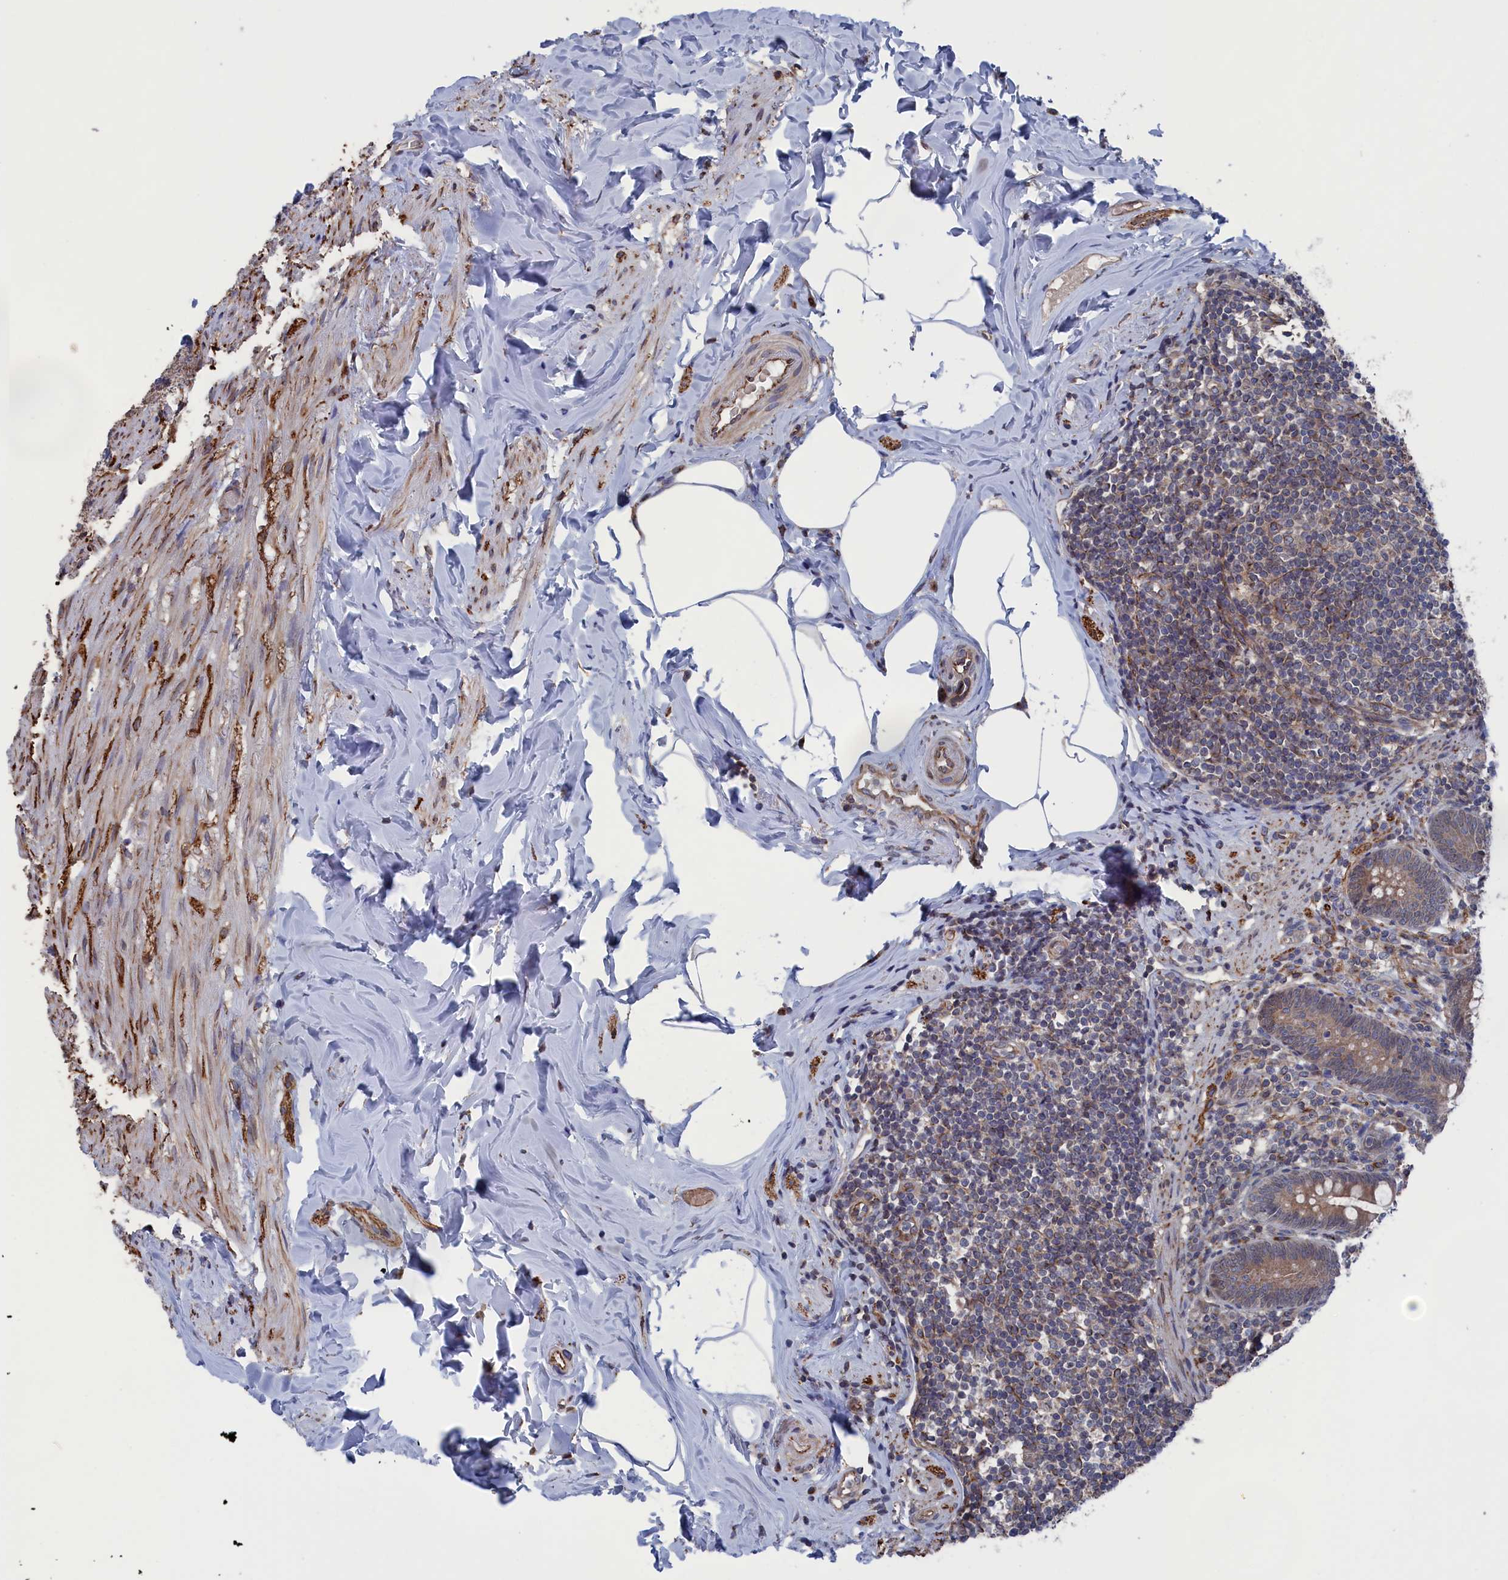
{"staining": {"intensity": "moderate", "quantity": "25%-75%", "location": "cytoplasmic/membranous"}, "tissue": "appendix", "cell_type": "Glandular cells", "image_type": "normal", "snomed": [{"axis": "morphology", "description": "Normal tissue, NOS"}, {"axis": "topography", "description": "Appendix"}], "caption": "Immunohistochemistry (IHC) (DAB) staining of unremarkable human appendix exhibits moderate cytoplasmic/membranous protein positivity in about 25%-75% of glandular cells.", "gene": "NUTF2", "patient": {"sex": "male", "age": 55}}